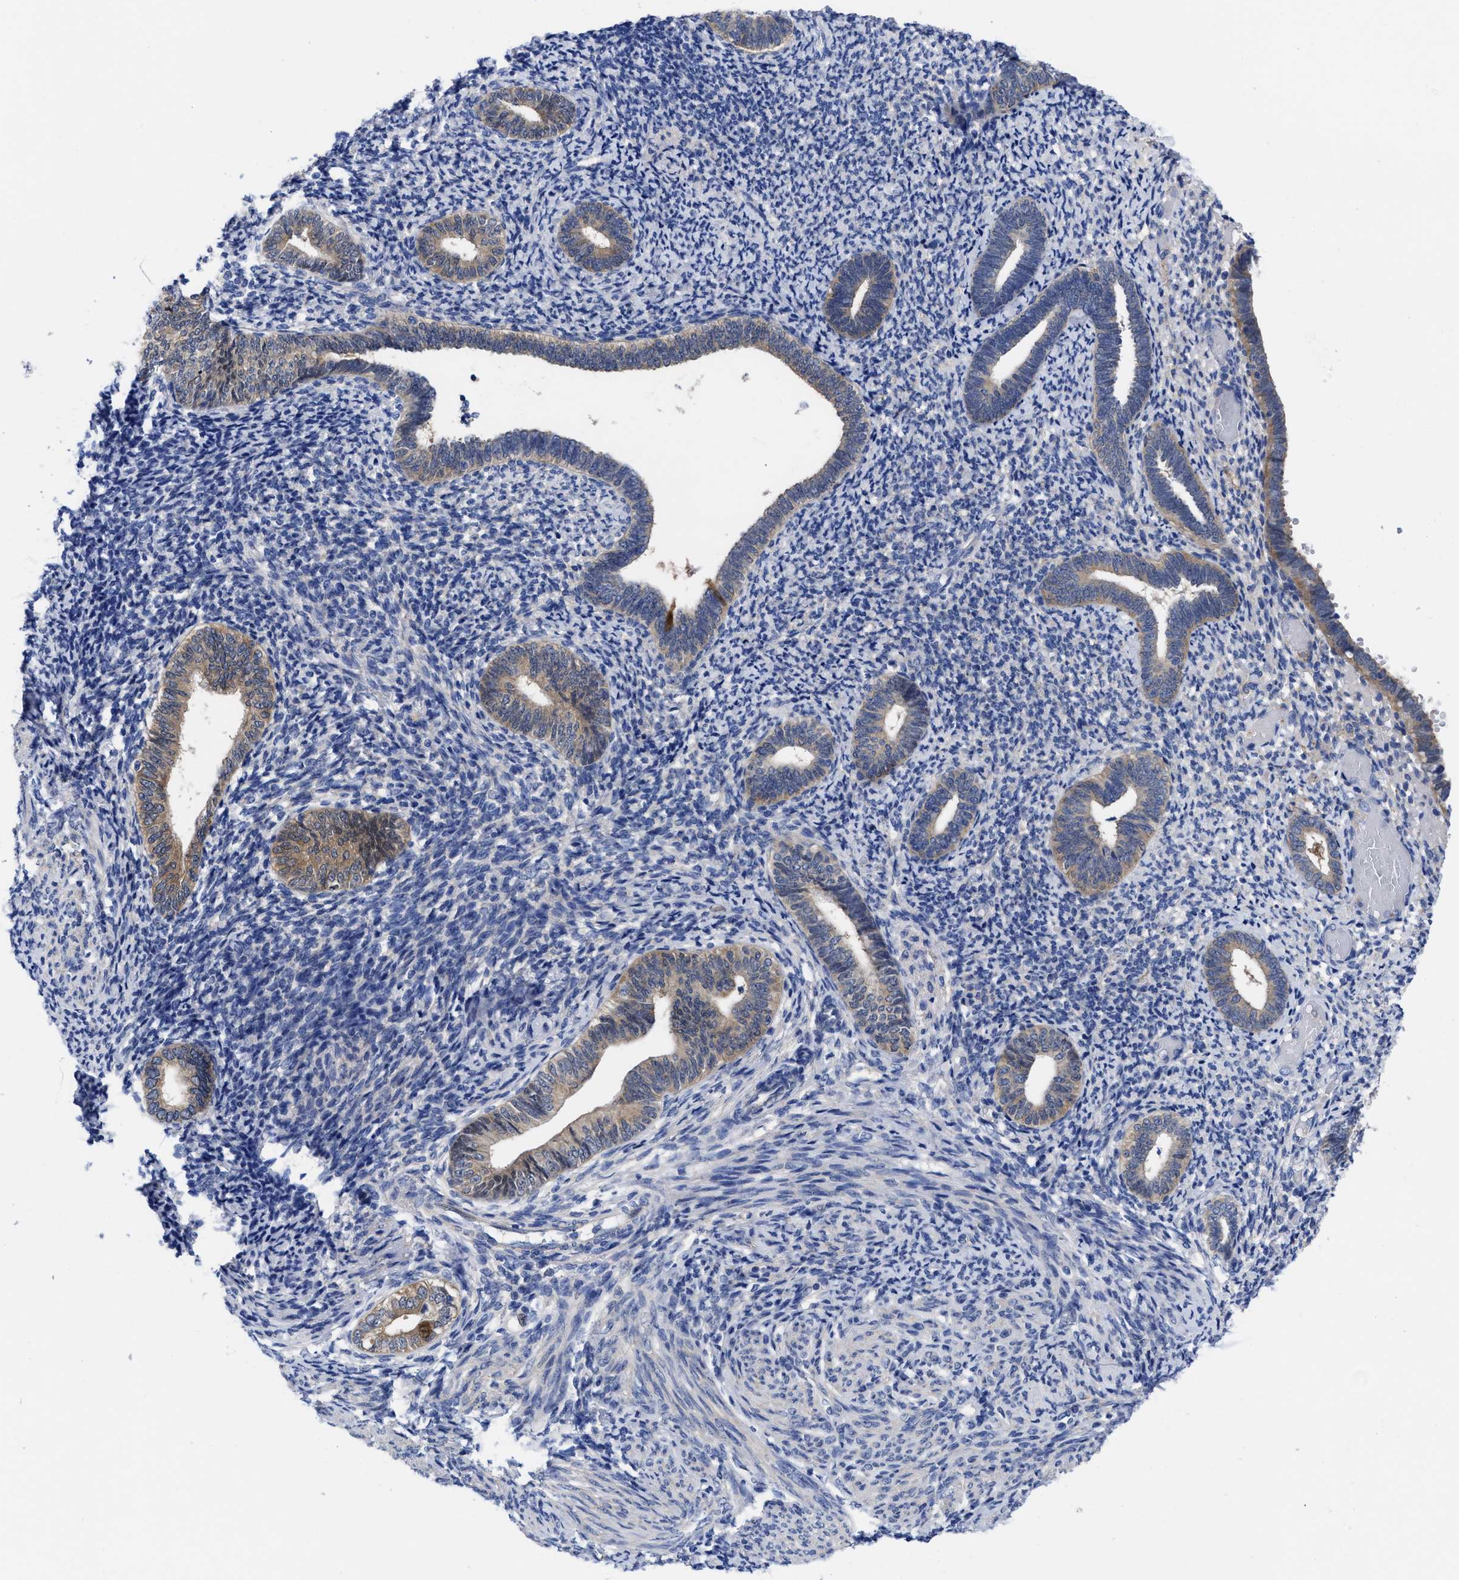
{"staining": {"intensity": "negative", "quantity": "none", "location": "none"}, "tissue": "endometrium", "cell_type": "Cells in endometrial stroma", "image_type": "normal", "snomed": [{"axis": "morphology", "description": "Normal tissue, NOS"}, {"axis": "topography", "description": "Endometrium"}], "caption": "High power microscopy histopathology image of an immunohistochemistry photomicrograph of normal endometrium, revealing no significant staining in cells in endometrial stroma.", "gene": "RBKS", "patient": {"sex": "female", "age": 66}}